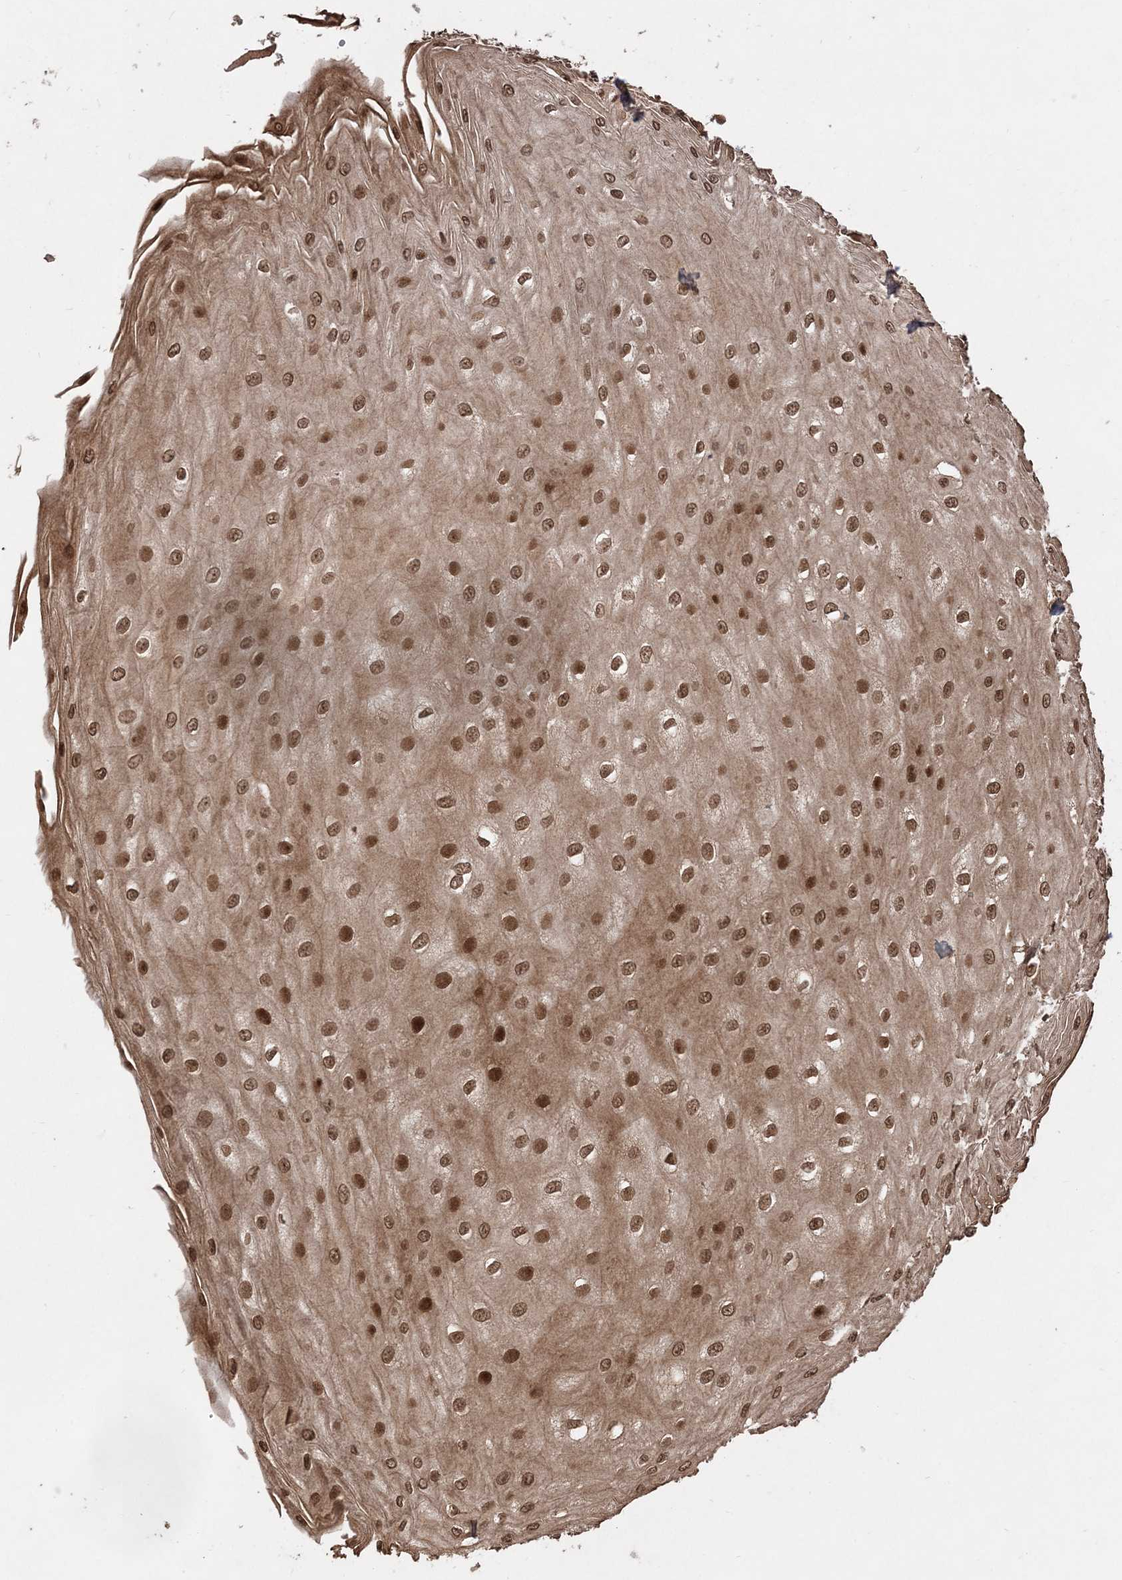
{"staining": {"intensity": "strong", "quantity": ">75%", "location": "cytoplasmic/membranous,nuclear"}, "tissue": "esophagus", "cell_type": "Squamous epithelial cells", "image_type": "normal", "snomed": [{"axis": "morphology", "description": "Normal tissue, NOS"}, {"axis": "topography", "description": "Esophagus"}], "caption": "Immunohistochemistry (IHC) of benign esophagus reveals high levels of strong cytoplasmic/membranous,nuclear positivity in about >75% of squamous epithelial cells. The protein is stained brown, and the nuclei are stained in blue (DAB (3,3'-diaminobenzidine) IHC with brightfield microscopy, high magnification).", "gene": "ETAA1", "patient": {"sex": "male", "age": 60}}